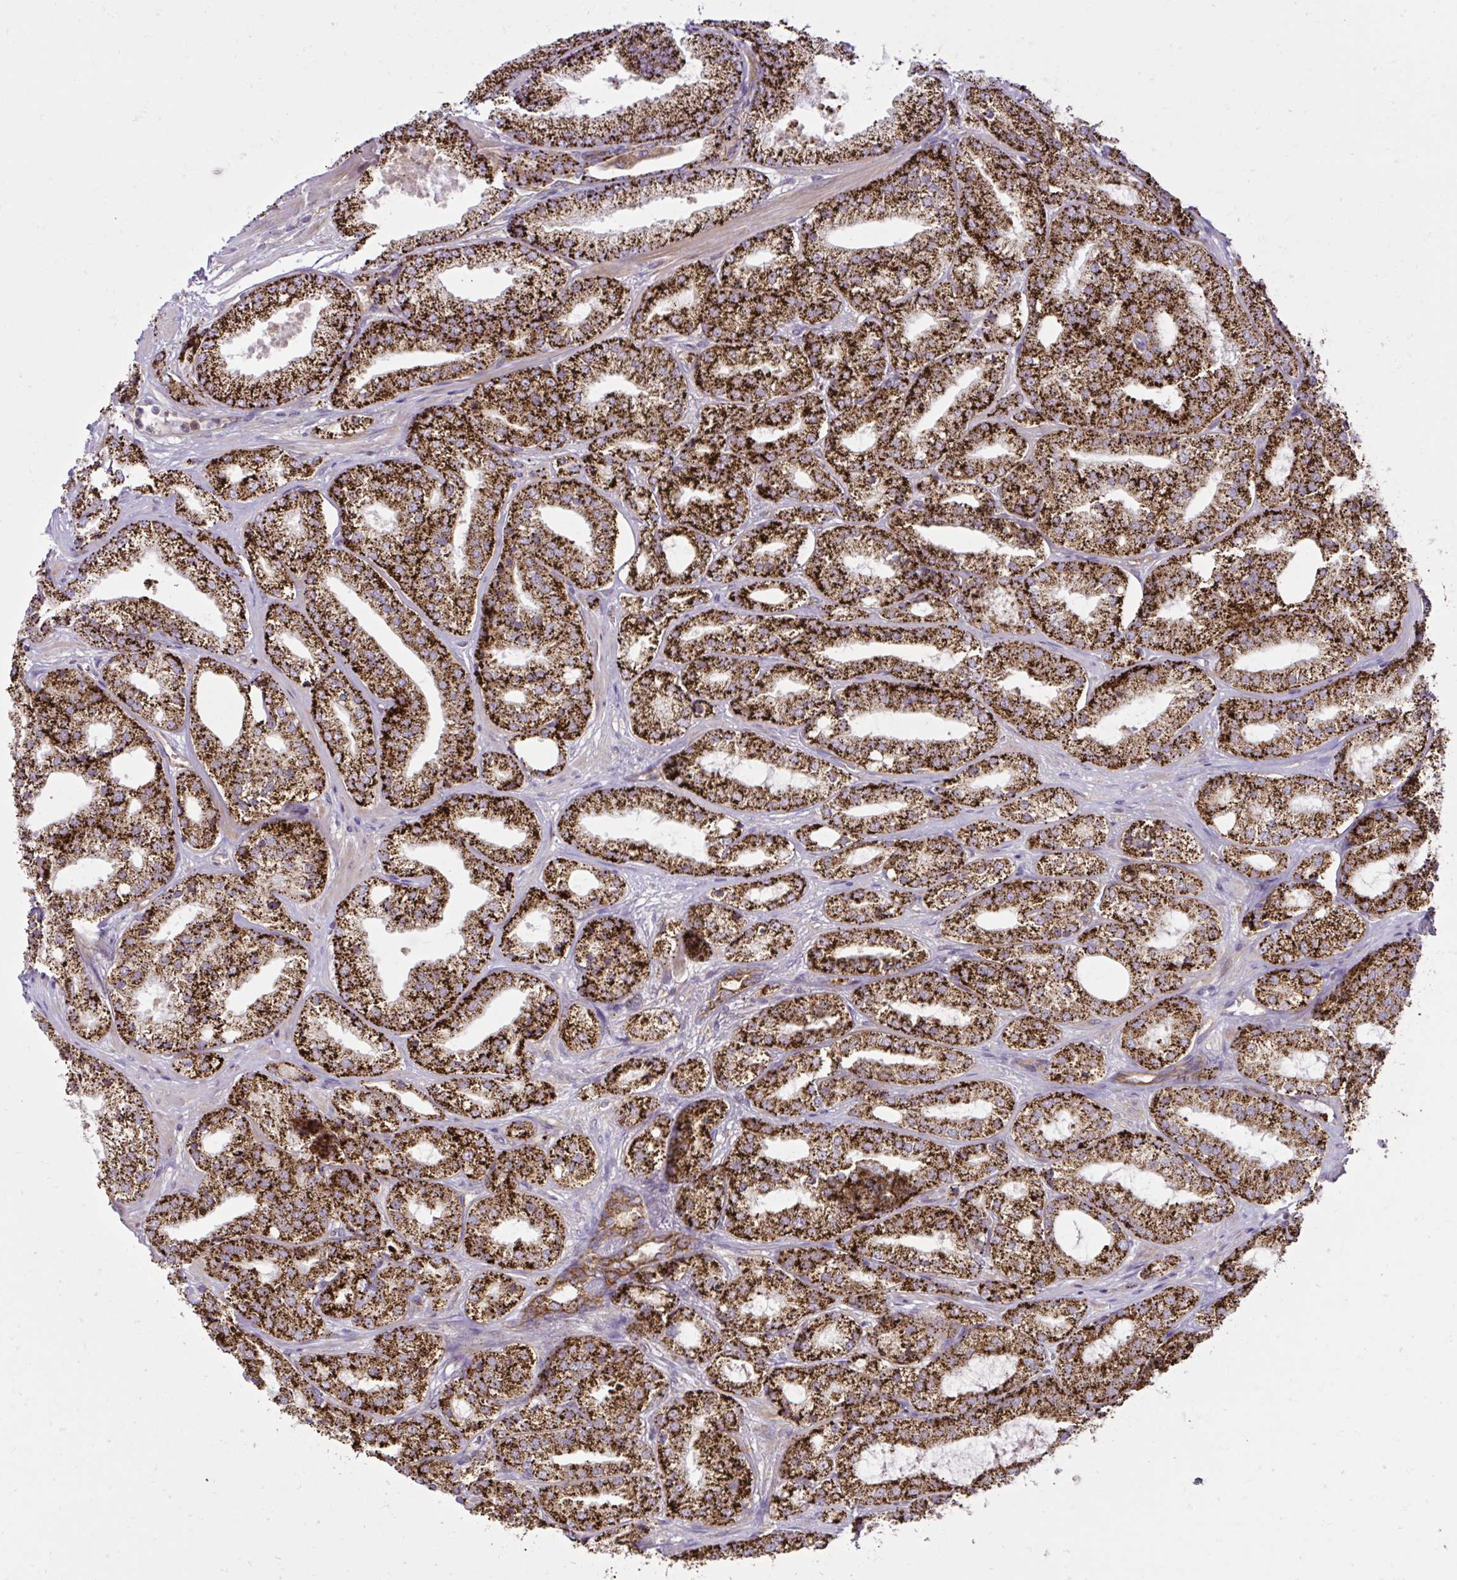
{"staining": {"intensity": "strong", "quantity": ">75%", "location": "cytoplasmic/membranous"}, "tissue": "prostate cancer", "cell_type": "Tumor cells", "image_type": "cancer", "snomed": [{"axis": "morphology", "description": "Adenocarcinoma, High grade"}, {"axis": "topography", "description": "Prostate"}], "caption": "An immunohistochemistry histopathology image of neoplastic tissue is shown. Protein staining in brown labels strong cytoplasmic/membranous positivity in adenocarcinoma (high-grade) (prostate) within tumor cells. (Stains: DAB (3,3'-diaminobenzidine) in brown, nuclei in blue, Microscopy: brightfield microscopy at high magnification).", "gene": "LIMS1", "patient": {"sex": "male", "age": 68}}